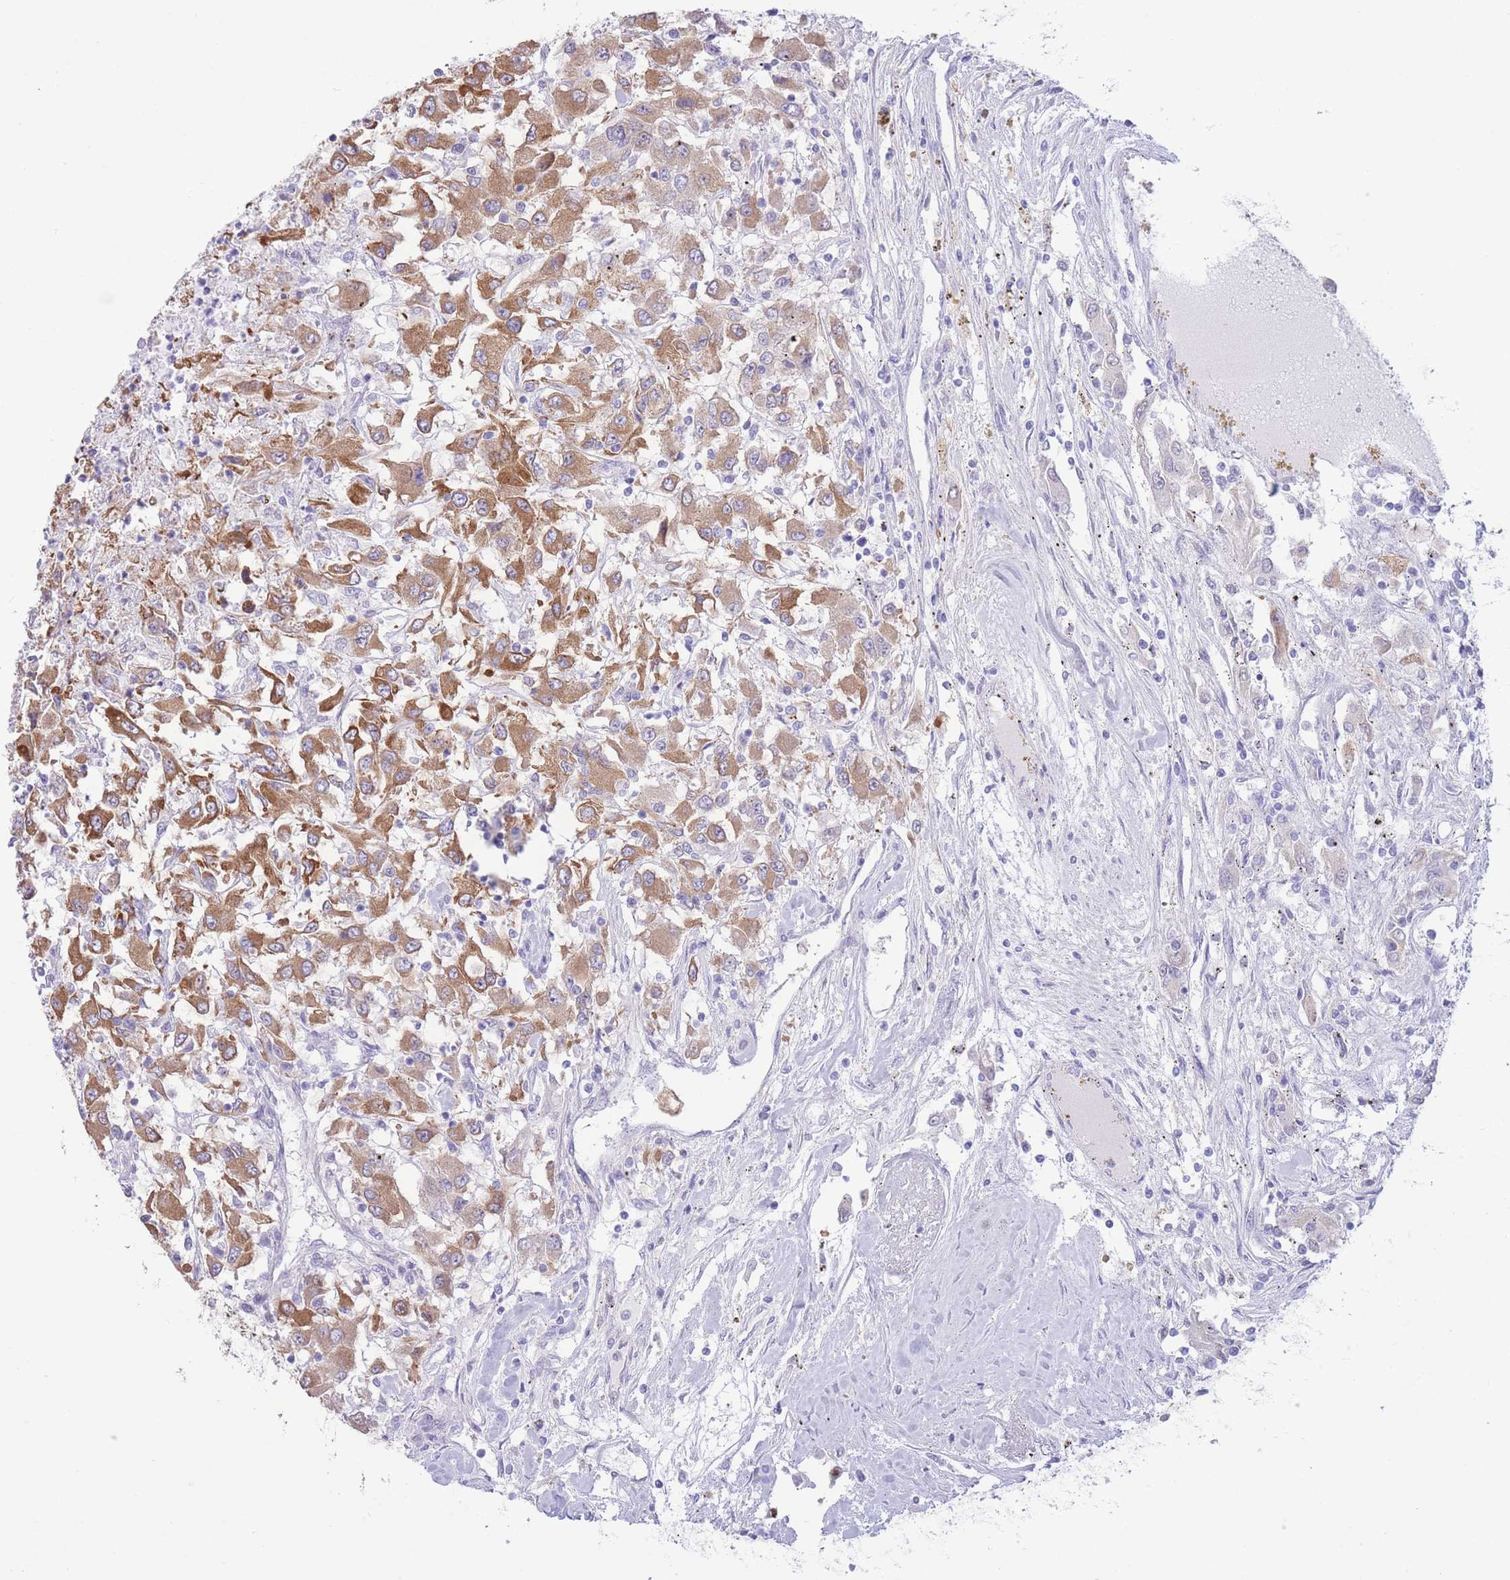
{"staining": {"intensity": "moderate", "quantity": "25%-75%", "location": "cytoplasmic/membranous"}, "tissue": "renal cancer", "cell_type": "Tumor cells", "image_type": "cancer", "snomed": [{"axis": "morphology", "description": "Adenocarcinoma, NOS"}, {"axis": "topography", "description": "Kidney"}], "caption": "A high-resolution image shows IHC staining of adenocarcinoma (renal), which displays moderate cytoplasmic/membranous expression in approximately 25%-75% of tumor cells.", "gene": "FAH", "patient": {"sex": "female", "age": 67}}